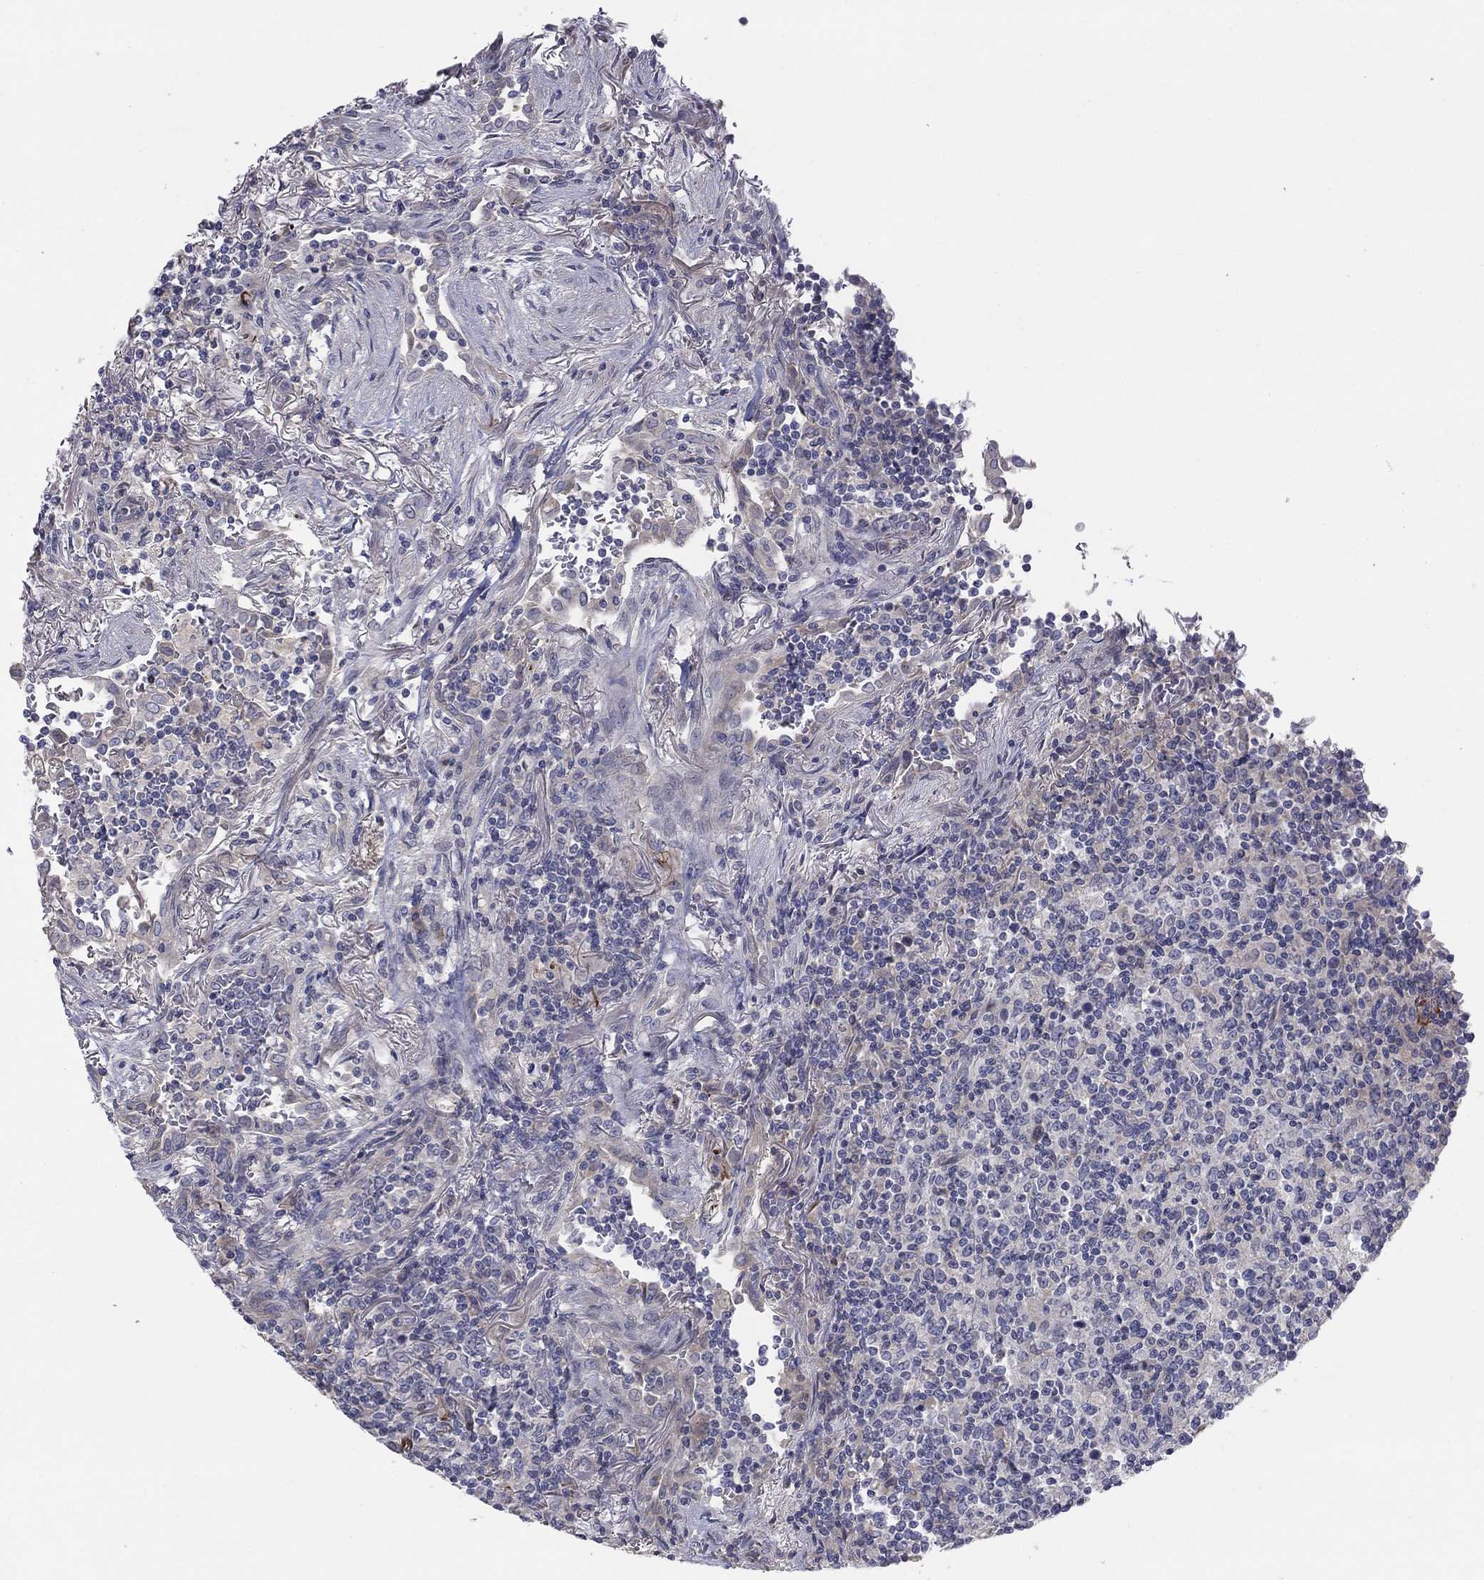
{"staining": {"intensity": "negative", "quantity": "none", "location": "none"}, "tissue": "lymphoma", "cell_type": "Tumor cells", "image_type": "cancer", "snomed": [{"axis": "morphology", "description": "Malignant lymphoma, non-Hodgkin's type, High grade"}, {"axis": "topography", "description": "Lung"}], "caption": "DAB (3,3'-diaminobenzidine) immunohistochemical staining of lymphoma demonstrates no significant expression in tumor cells.", "gene": "AMN1", "patient": {"sex": "male", "age": 79}}